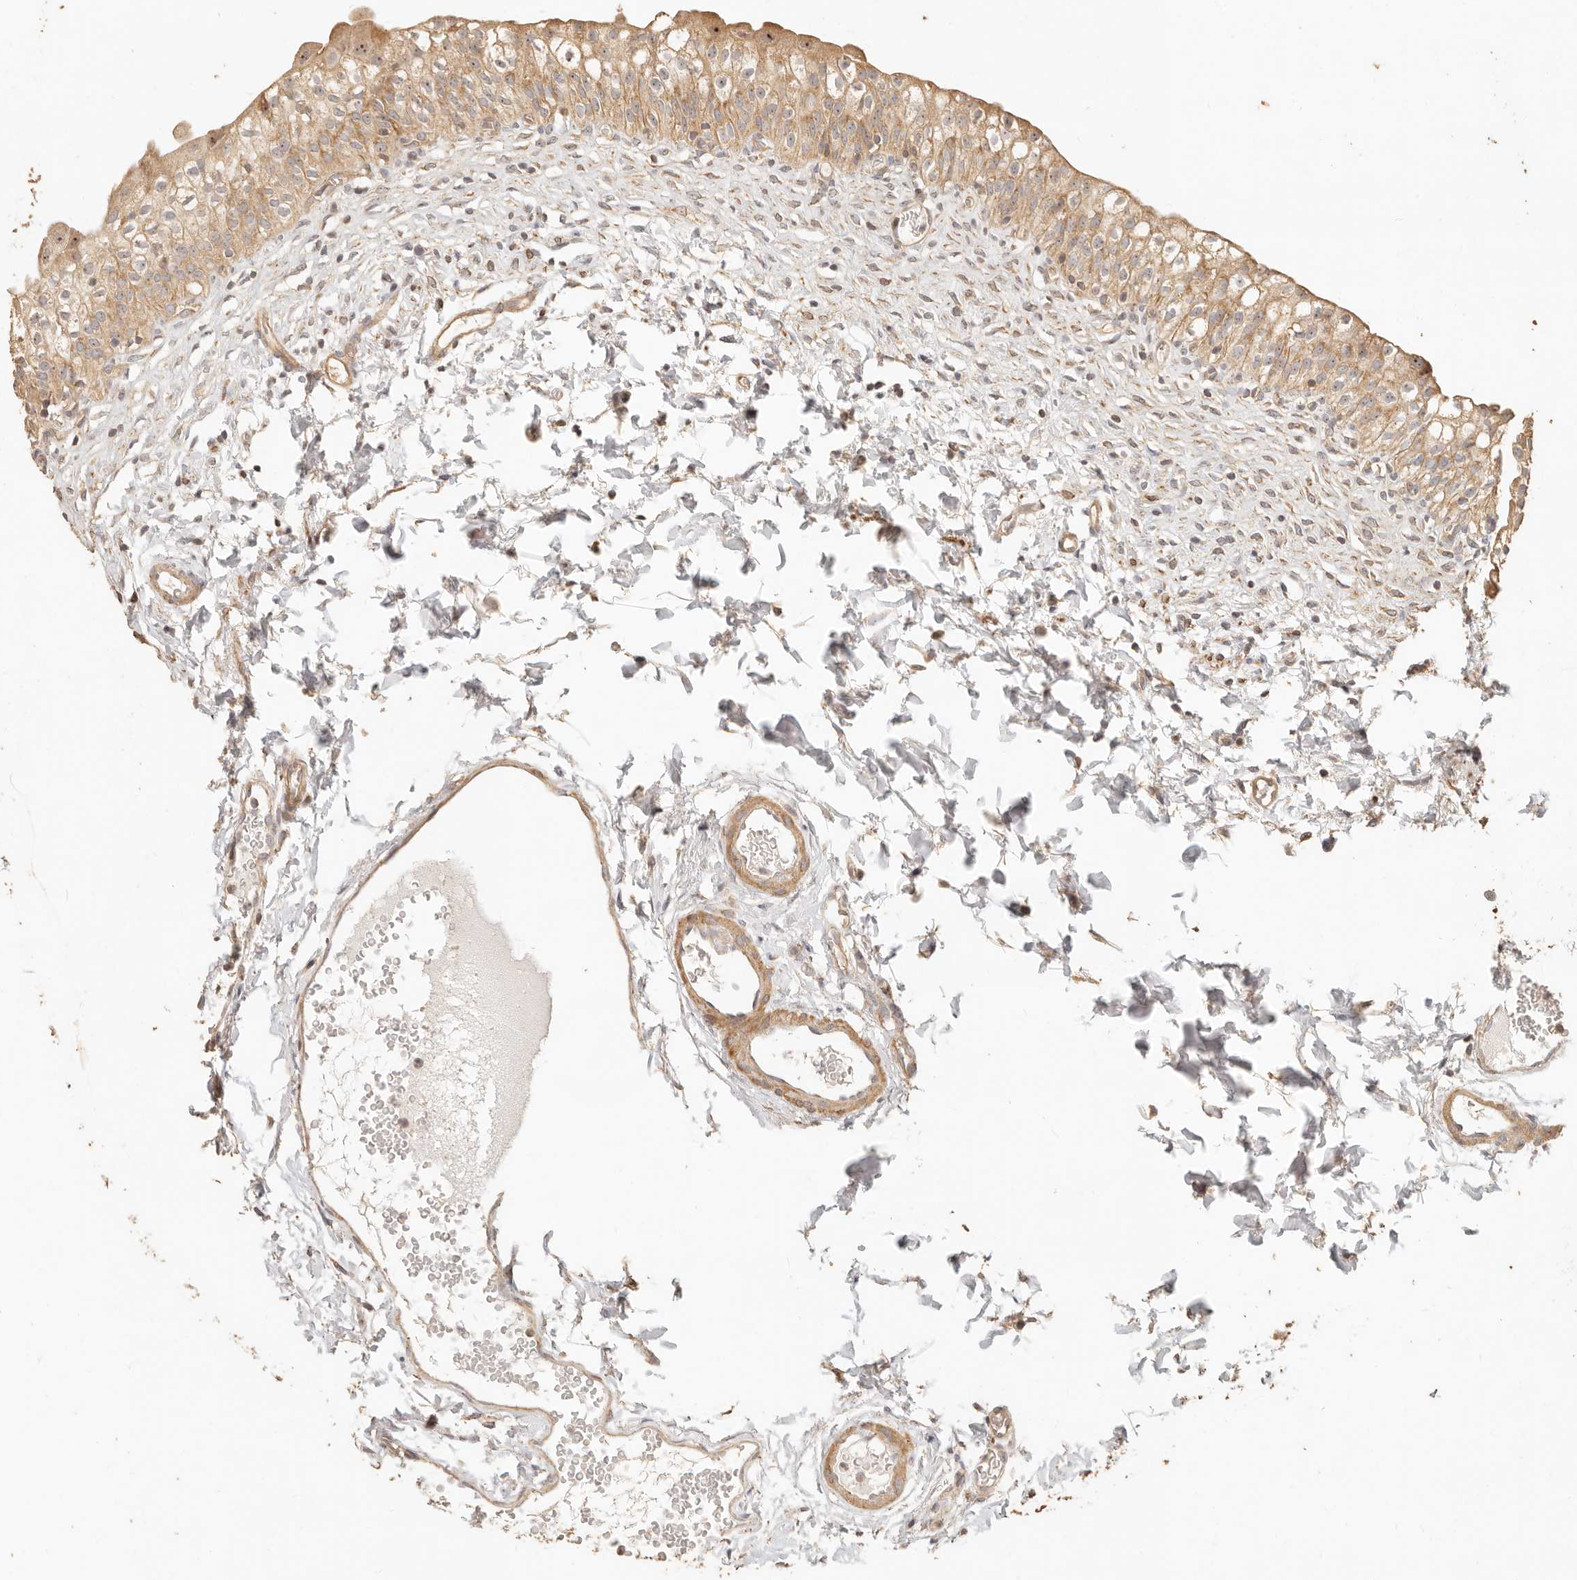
{"staining": {"intensity": "moderate", "quantity": ">75%", "location": "cytoplasmic/membranous"}, "tissue": "urinary bladder", "cell_type": "Urothelial cells", "image_type": "normal", "snomed": [{"axis": "morphology", "description": "Normal tissue, NOS"}, {"axis": "topography", "description": "Urinary bladder"}], "caption": "Immunohistochemistry (IHC) staining of normal urinary bladder, which shows medium levels of moderate cytoplasmic/membranous expression in approximately >75% of urothelial cells indicating moderate cytoplasmic/membranous protein staining. The staining was performed using DAB (3,3'-diaminobenzidine) (brown) for protein detection and nuclei were counterstained in hematoxylin (blue).", "gene": "PTPN22", "patient": {"sex": "male", "age": 55}}